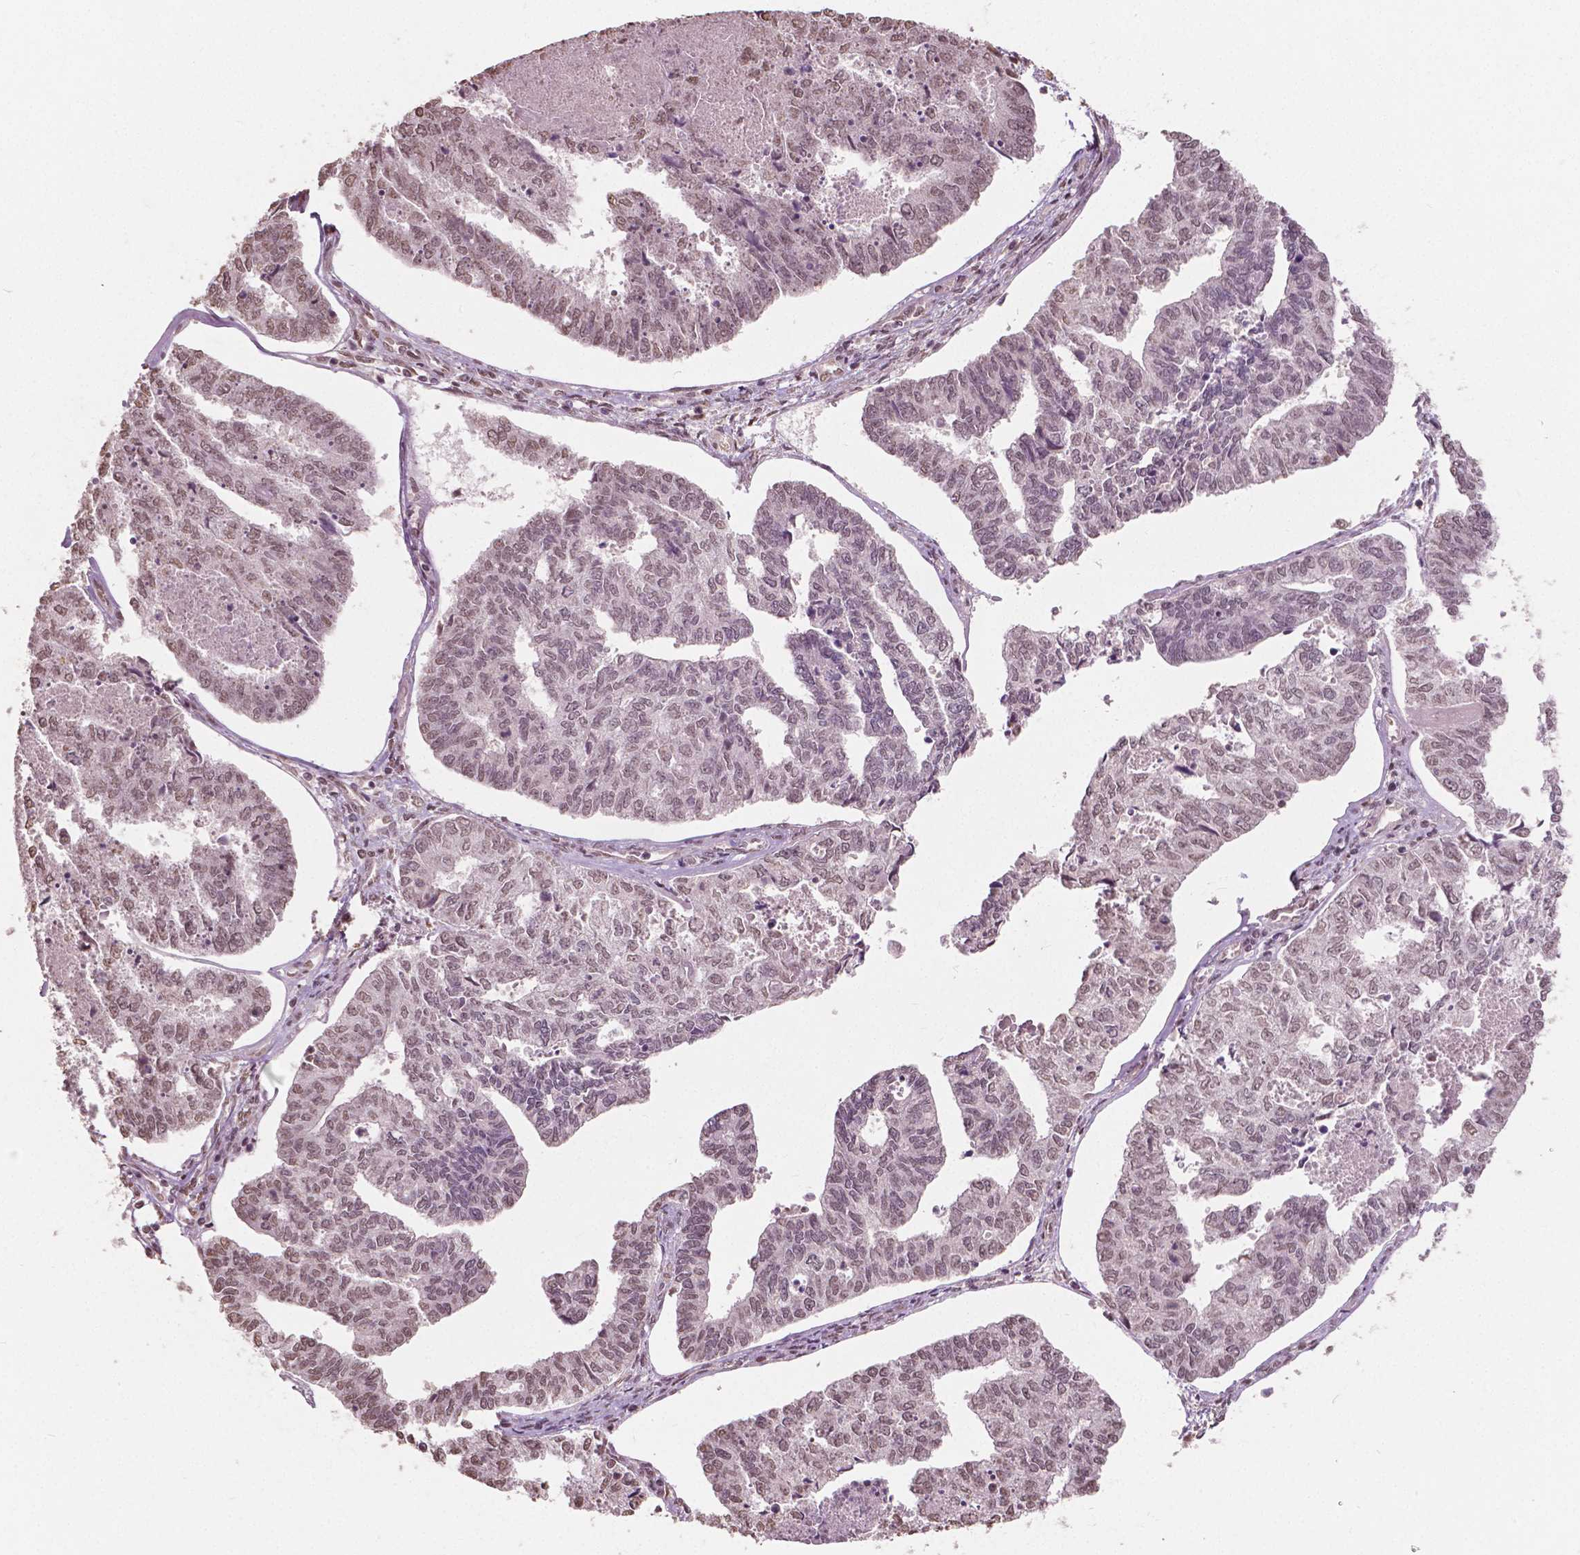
{"staining": {"intensity": "weak", "quantity": ">75%", "location": "nuclear"}, "tissue": "endometrial cancer", "cell_type": "Tumor cells", "image_type": "cancer", "snomed": [{"axis": "morphology", "description": "Adenocarcinoma, NOS"}, {"axis": "topography", "description": "Endometrium"}], "caption": "Endometrial cancer (adenocarcinoma) stained for a protein displays weak nuclear positivity in tumor cells. Nuclei are stained in blue.", "gene": "HOXA10", "patient": {"sex": "female", "age": 73}}